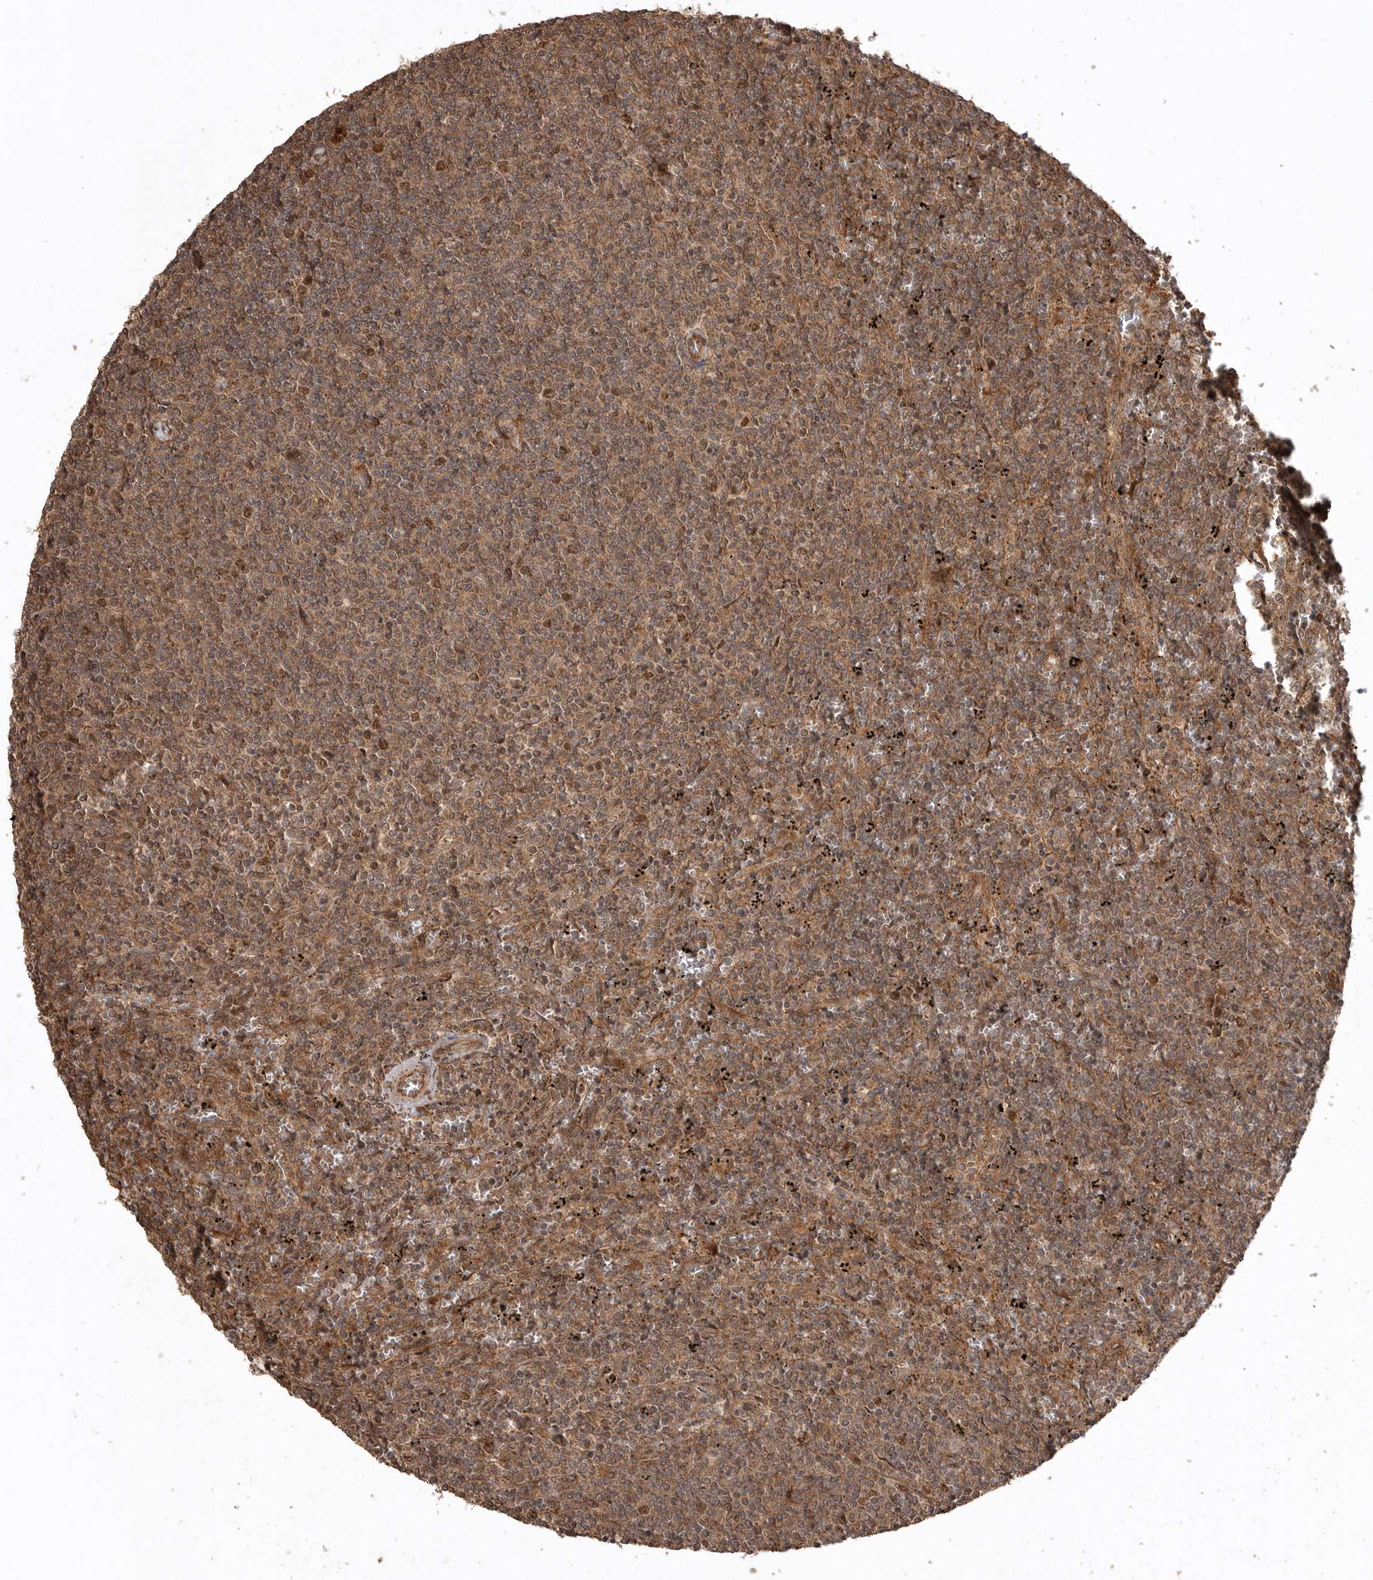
{"staining": {"intensity": "moderate", "quantity": ">75%", "location": "cytoplasmic/membranous"}, "tissue": "lymphoma", "cell_type": "Tumor cells", "image_type": "cancer", "snomed": [{"axis": "morphology", "description": "Malignant lymphoma, non-Hodgkin's type, Low grade"}, {"axis": "topography", "description": "Spleen"}], "caption": "IHC (DAB) staining of human lymphoma demonstrates moderate cytoplasmic/membranous protein expression in approximately >75% of tumor cells. (IHC, brightfield microscopy, high magnification).", "gene": "BOC", "patient": {"sex": "female", "age": 50}}